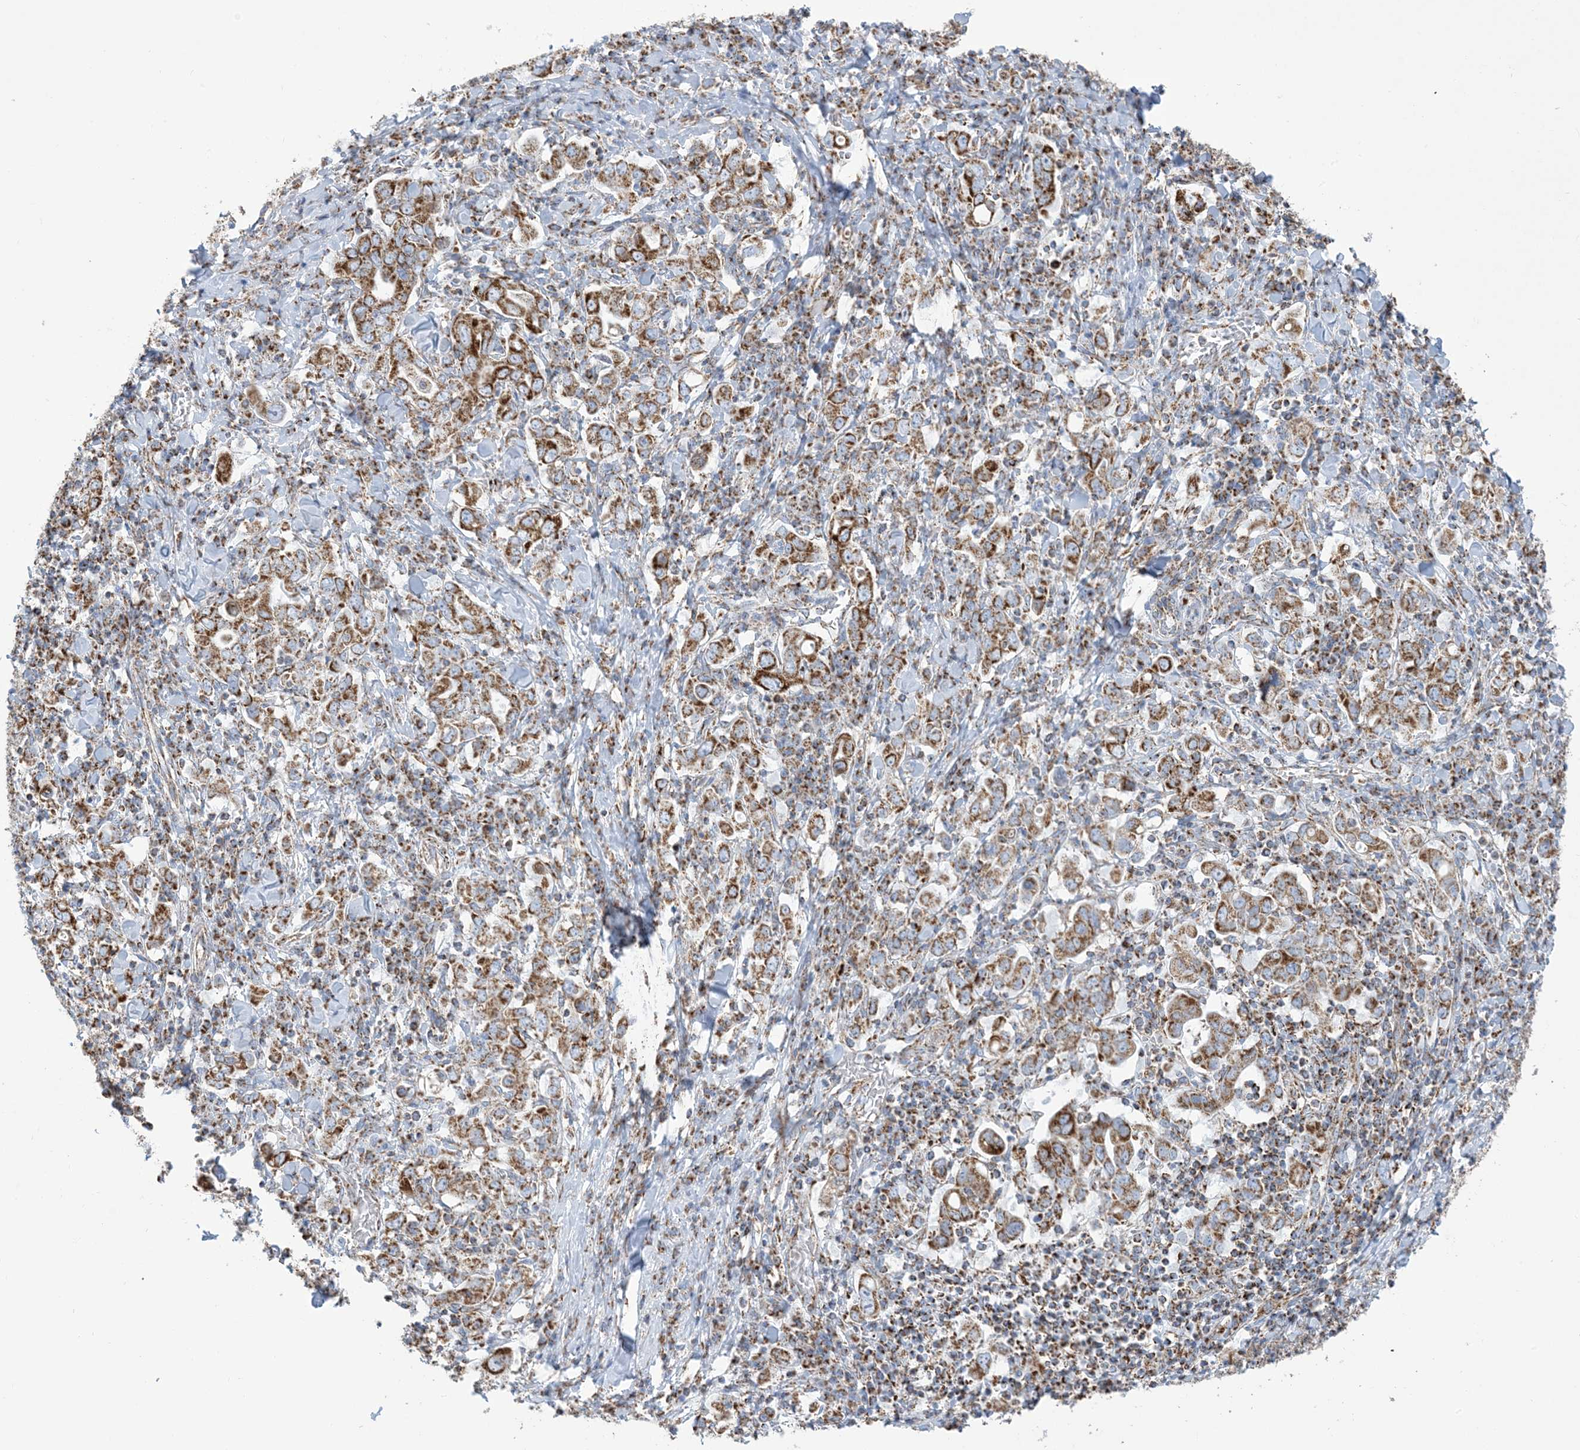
{"staining": {"intensity": "moderate", "quantity": ">75%", "location": "cytoplasmic/membranous"}, "tissue": "stomach cancer", "cell_type": "Tumor cells", "image_type": "cancer", "snomed": [{"axis": "morphology", "description": "Adenocarcinoma, NOS"}, {"axis": "topography", "description": "Stomach, upper"}], "caption": "Immunohistochemistry (IHC) photomicrograph of stomach cancer (adenocarcinoma) stained for a protein (brown), which displays medium levels of moderate cytoplasmic/membranous expression in approximately >75% of tumor cells.", "gene": "SAMM50", "patient": {"sex": "male", "age": 62}}